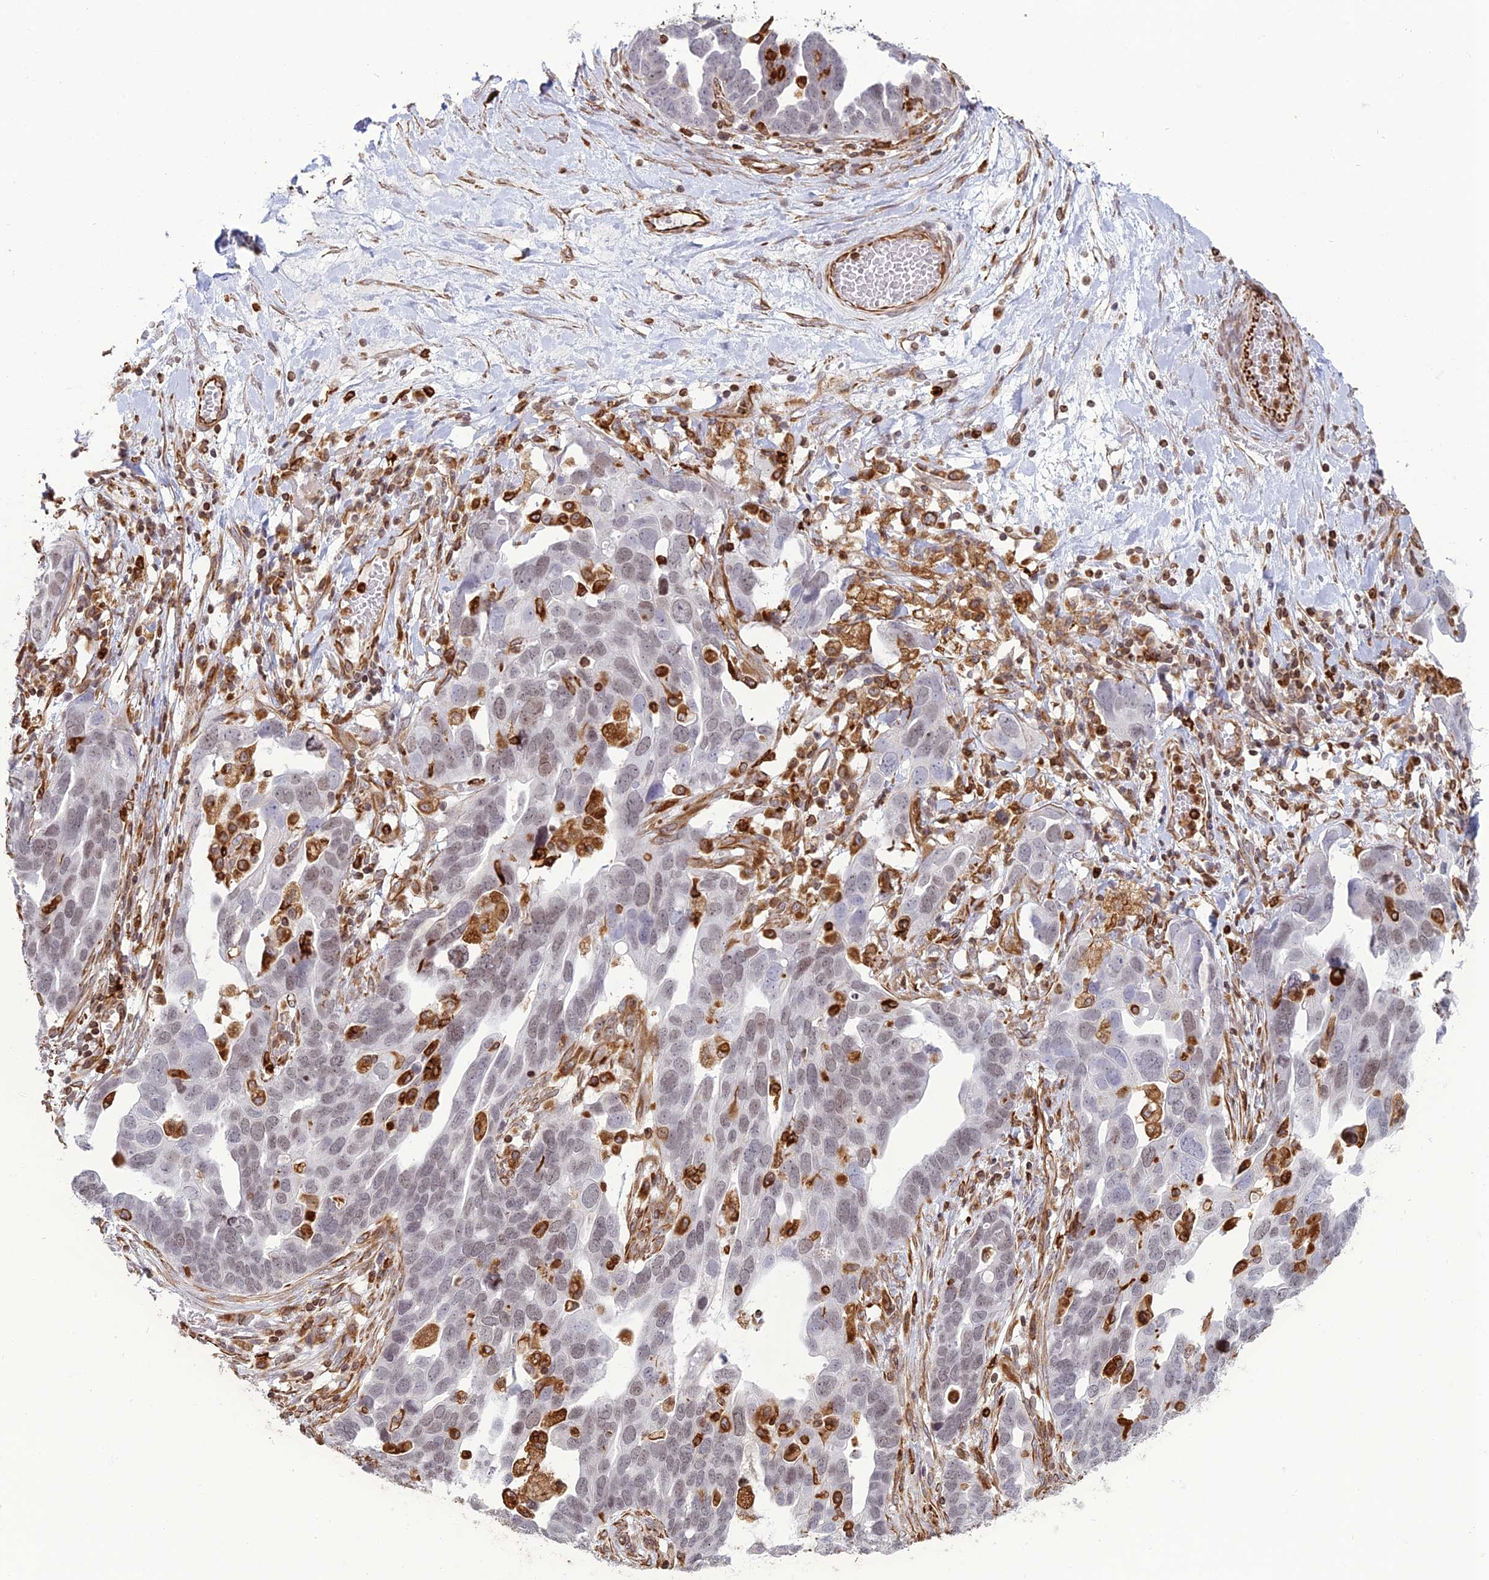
{"staining": {"intensity": "weak", "quantity": "<25%", "location": "nuclear"}, "tissue": "ovarian cancer", "cell_type": "Tumor cells", "image_type": "cancer", "snomed": [{"axis": "morphology", "description": "Cystadenocarcinoma, serous, NOS"}, {"axis": "topography", "description": "Ovary"}], "caption": "This is an immunohistochemistry (IHC) histopathology image of human ovarian cancer. There is no expression in tumor cells.", "gene": "APOBR", "patient": {"sex": "female", "age": 54}}